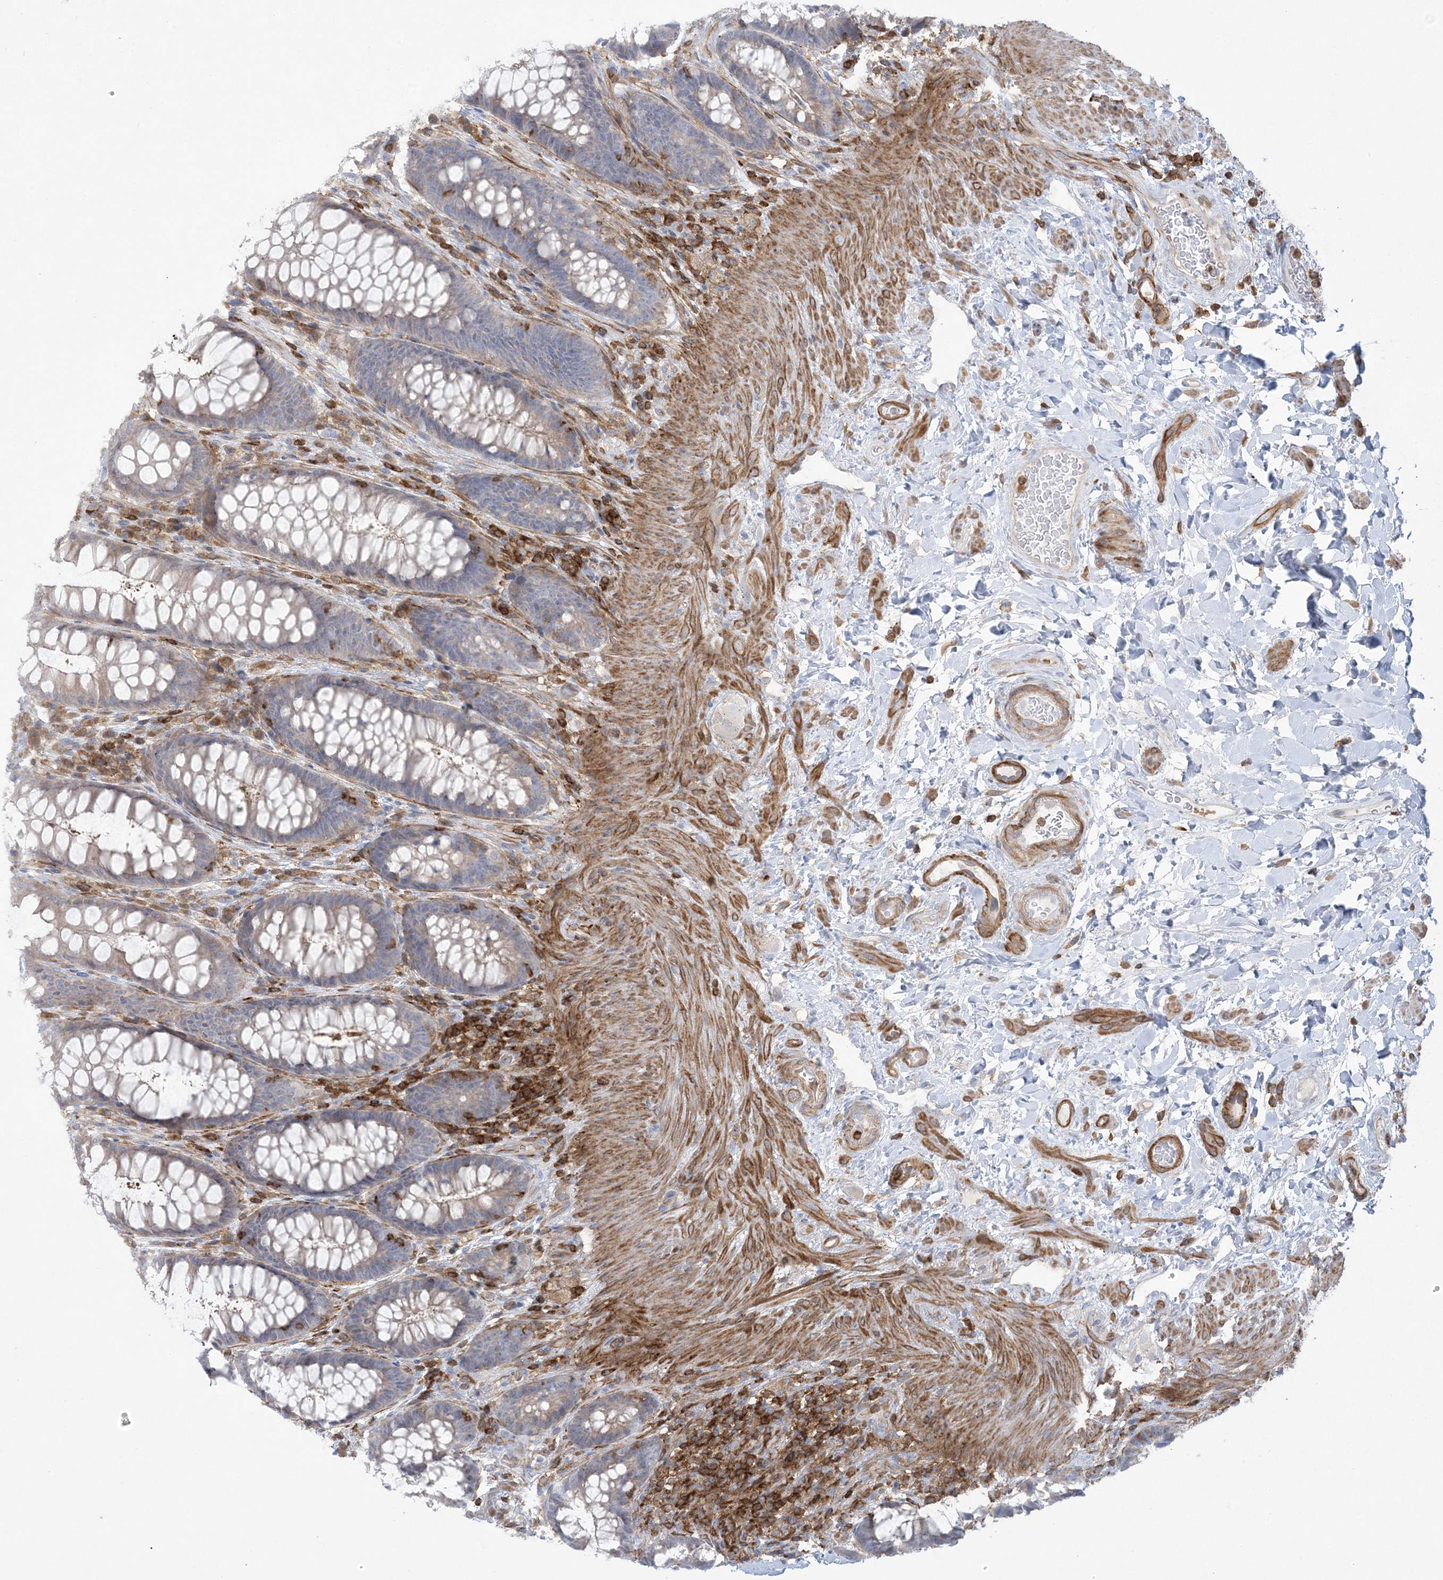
{"staining": {"intensity": "moderate", "quantity": "<25%", "location": "cytoplasmic/membranous"}, "tissue": "rectum", "cell_type": "Glandular cells", "image_type": "normal", "snomed": [{"axis": "morphology", "description": "Normal tissue, NOS"}, {"axis": "topography", "description": "Rectum"}], "caption": "Glandular cells demonstrate low levels of moderate cytoplasmic/membranous positivity in about <25% of cells in benign human rectum.", "gene": "ARHGAP30", "patient": {"sex": "female", "age": 46}}